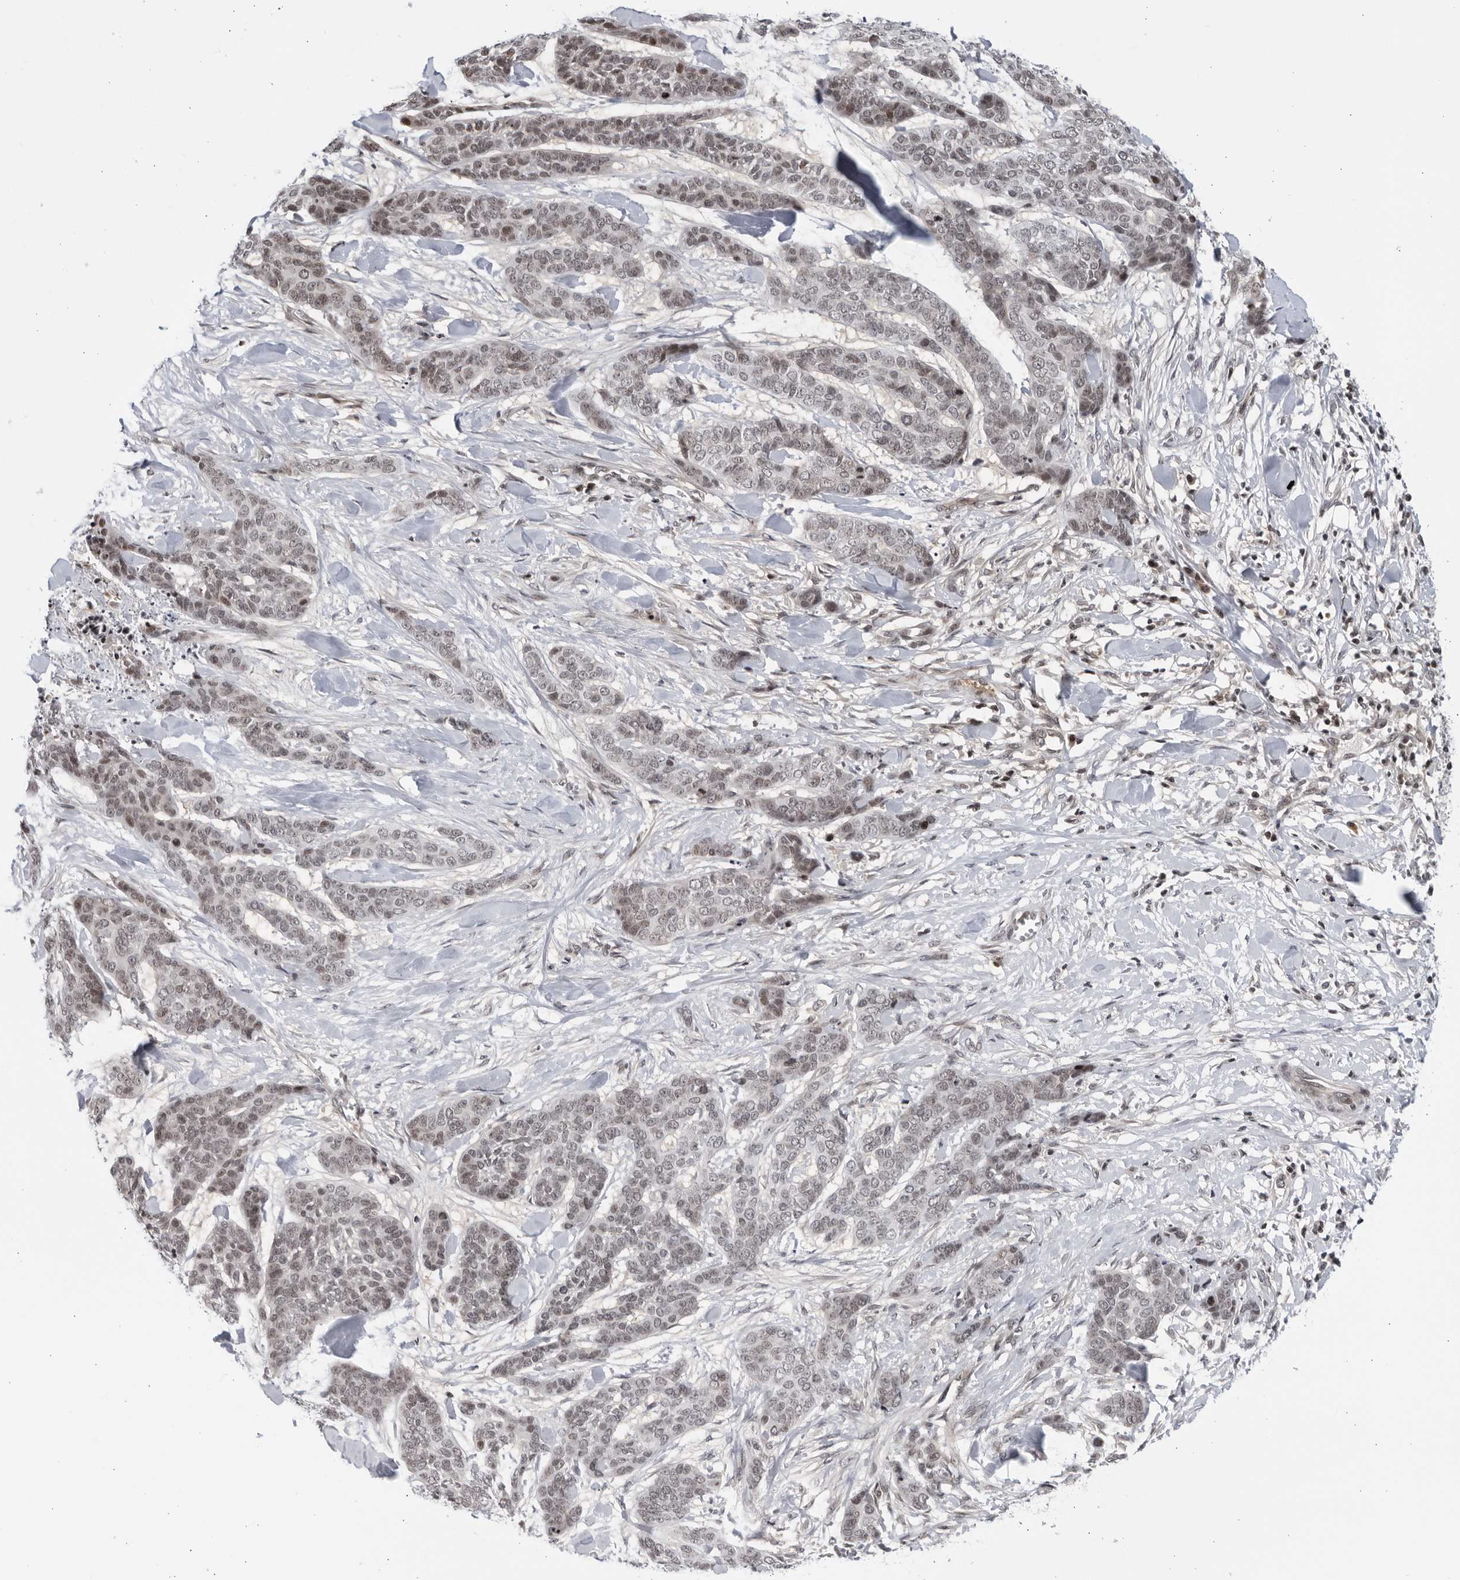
{"staining": {"intensity": "negative", "quantity": "none", "location": "none"}, "tissue": "skin cancer", "cell_type": "Tumor cells", "image_type": "cancer", "snomed": [{"axis": "morphology", "description": "Basal cell carcinoma"}, {"axis": "topography", "description": "Skin"}], "caption": "Protein analysis of skin basal cell carcinoma shows no significant positivity in tumor cells.", "gene": "DTL", "patient": {"sex": "female", "age": 64}}